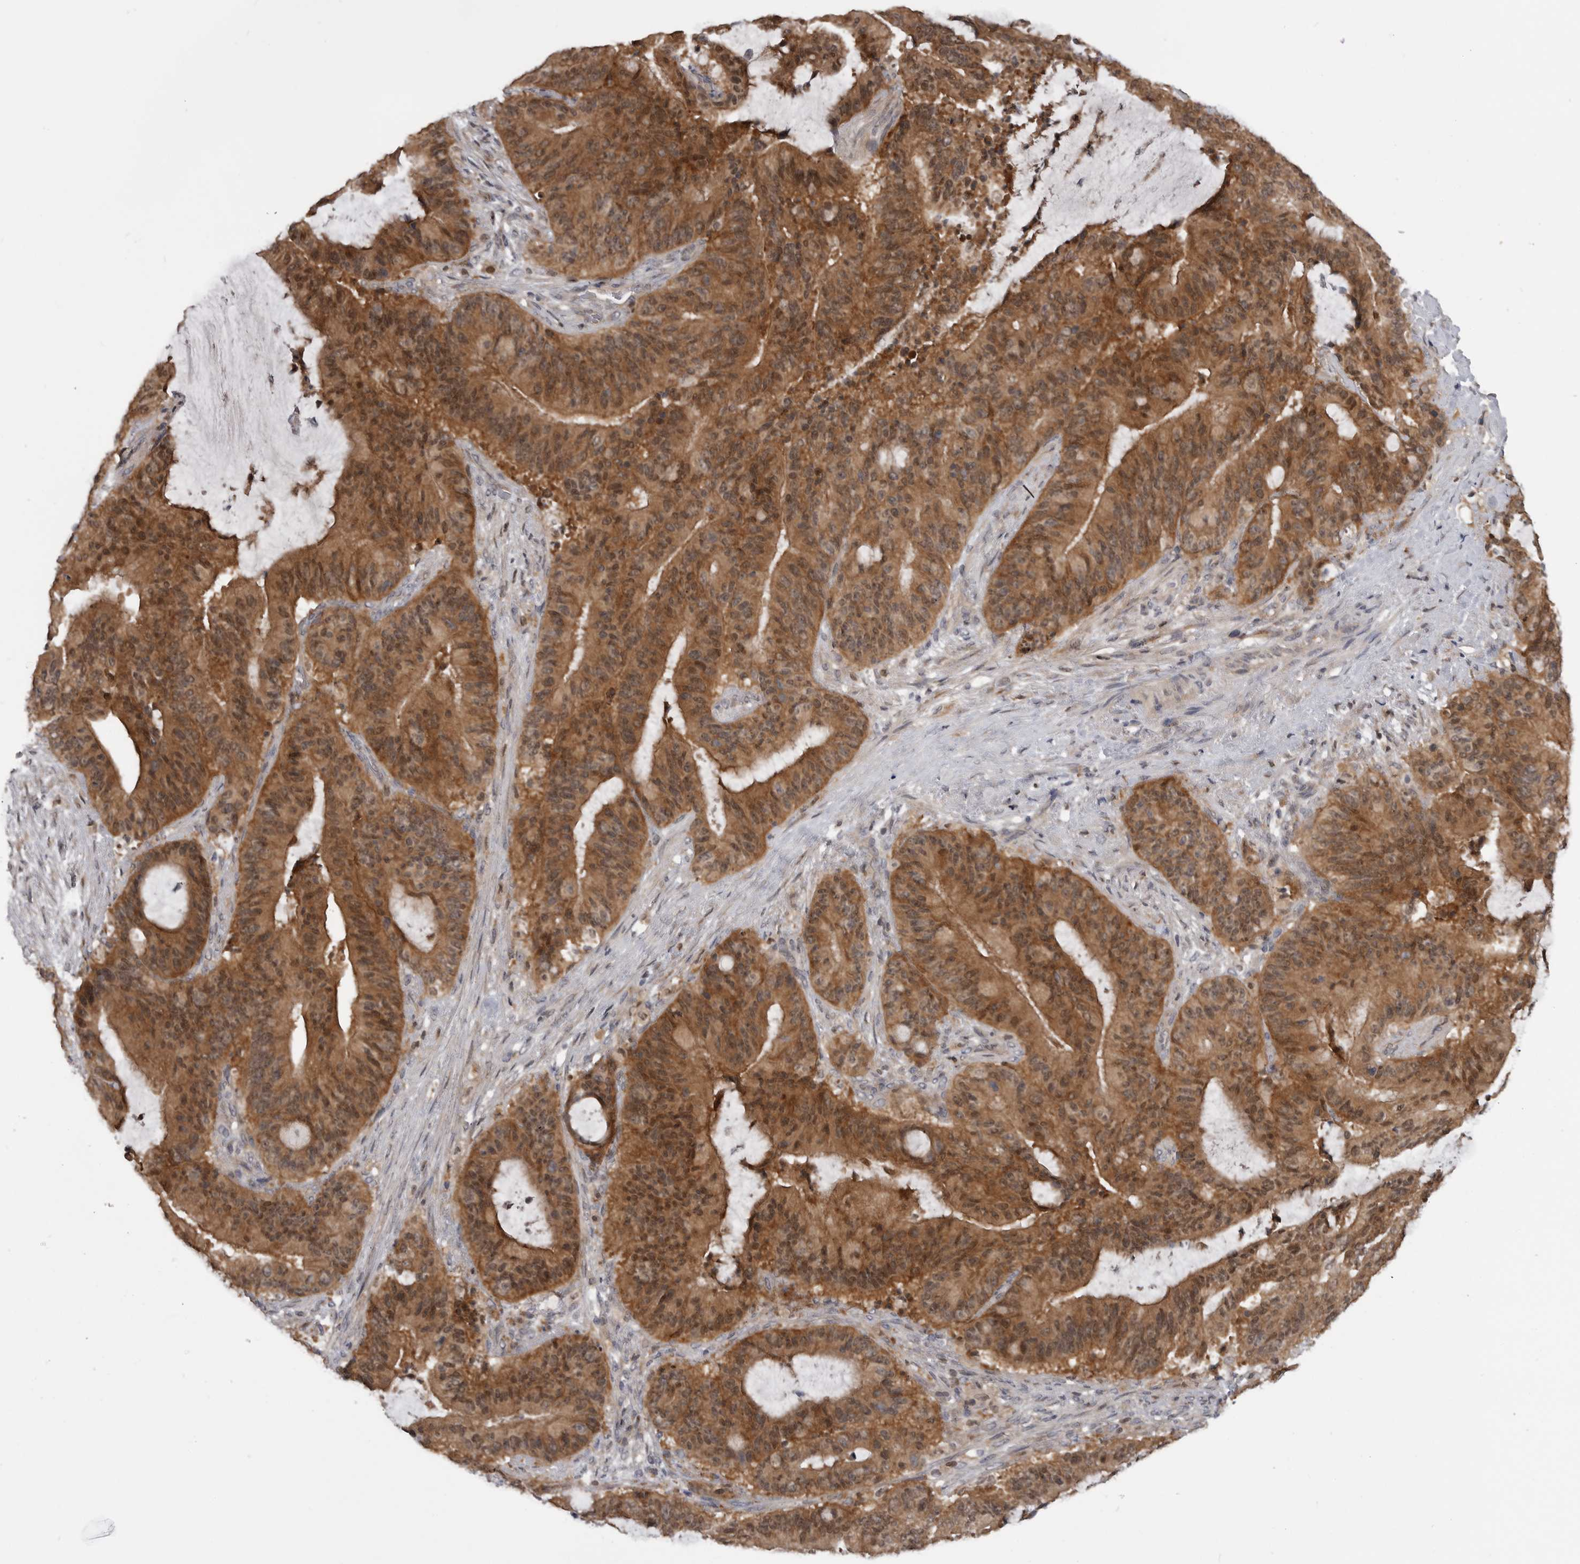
{"staining": {"intensity": "strong", "quantity": ">75%", "location": "cytoplasmic/membranous,nuclear"}, "tissue": "liver cancer", "cell_type": "Tumor cells", "image_type": "cancer", "snomed": [{"axis": "morphology", "description": "Normal tissue, NOS"}, {"axis": "morphology", "description": "Cholangiocarcinoma"}, {"axis": "topography", "description": "Liver"}, {"axis": "topography", "description": "Peripheral nerve tissue"}], "caption": "There is high levels of strong cytoplasmic/membranous and nuclear positivity in tumor cells of liver cancer (cholangiocarcinoma), as demonstrated by immunohistochemical staining (brown color).", "gene": "MAPK13", "patient": {"sex": "female", "age": 73}}